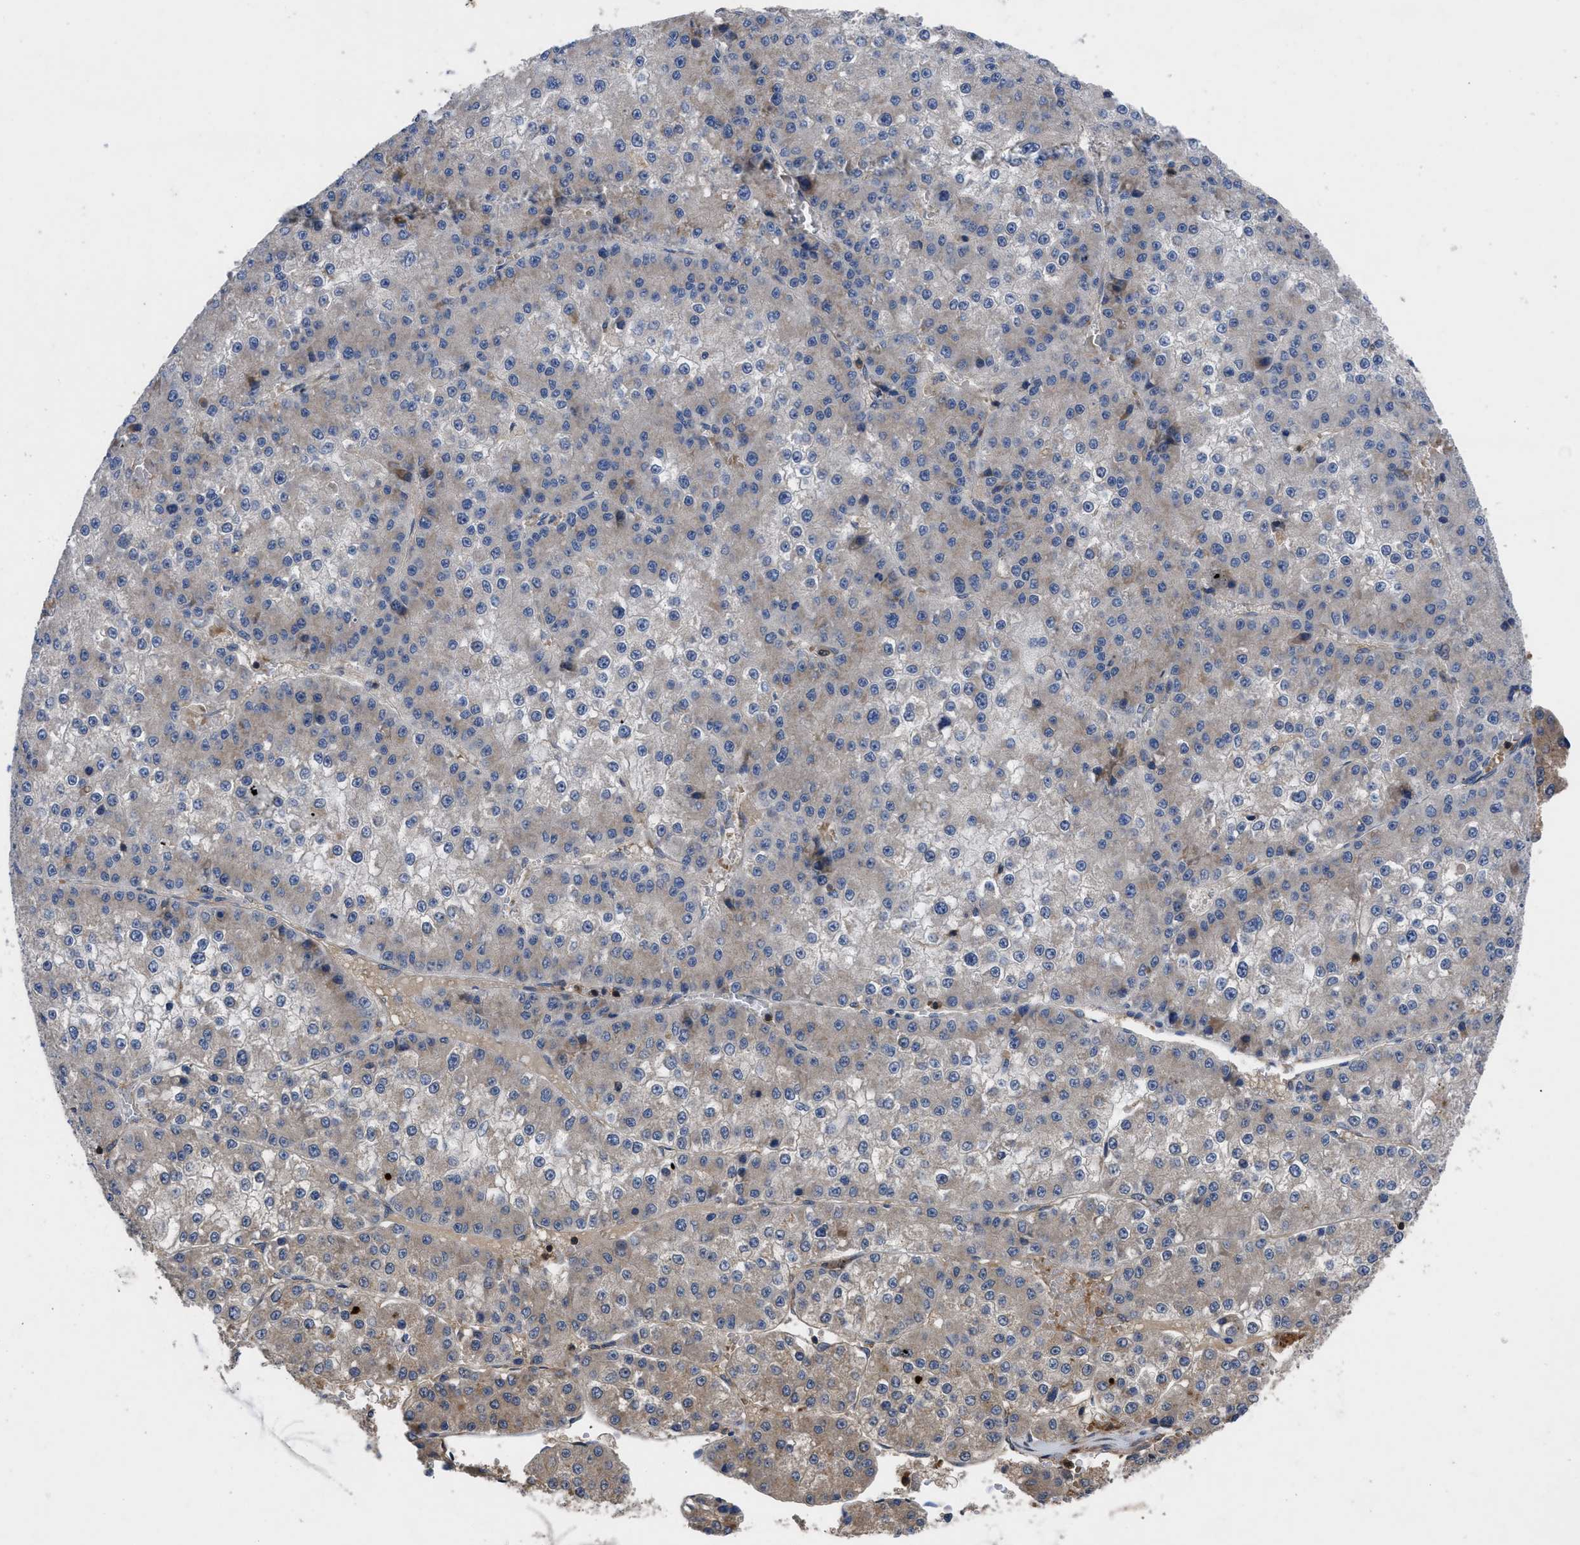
{"staining": {"intensity": "moderate", "quantity": "<25%", "location": "cytoplasmic/membranous"}, "tissue": "liver cancer", "cell_type": "Tumor cells", "image_type": "cancer", "snomed": [{"axis": "morphology", "description": "Carcinoma, Hepatocellular, NOS"}, {"axis": "topography", "description": "Liver"}], "caption": "Protein staining of liver hepatocellular carcinoma tissue shows moderate cytoplasmic/membranous staining in approximately <25% of tumor cells. (IHC, brightfield microscopy, high magnification).", "gene": "YBEY", "patient": {"sex": "female", "age": 73}}